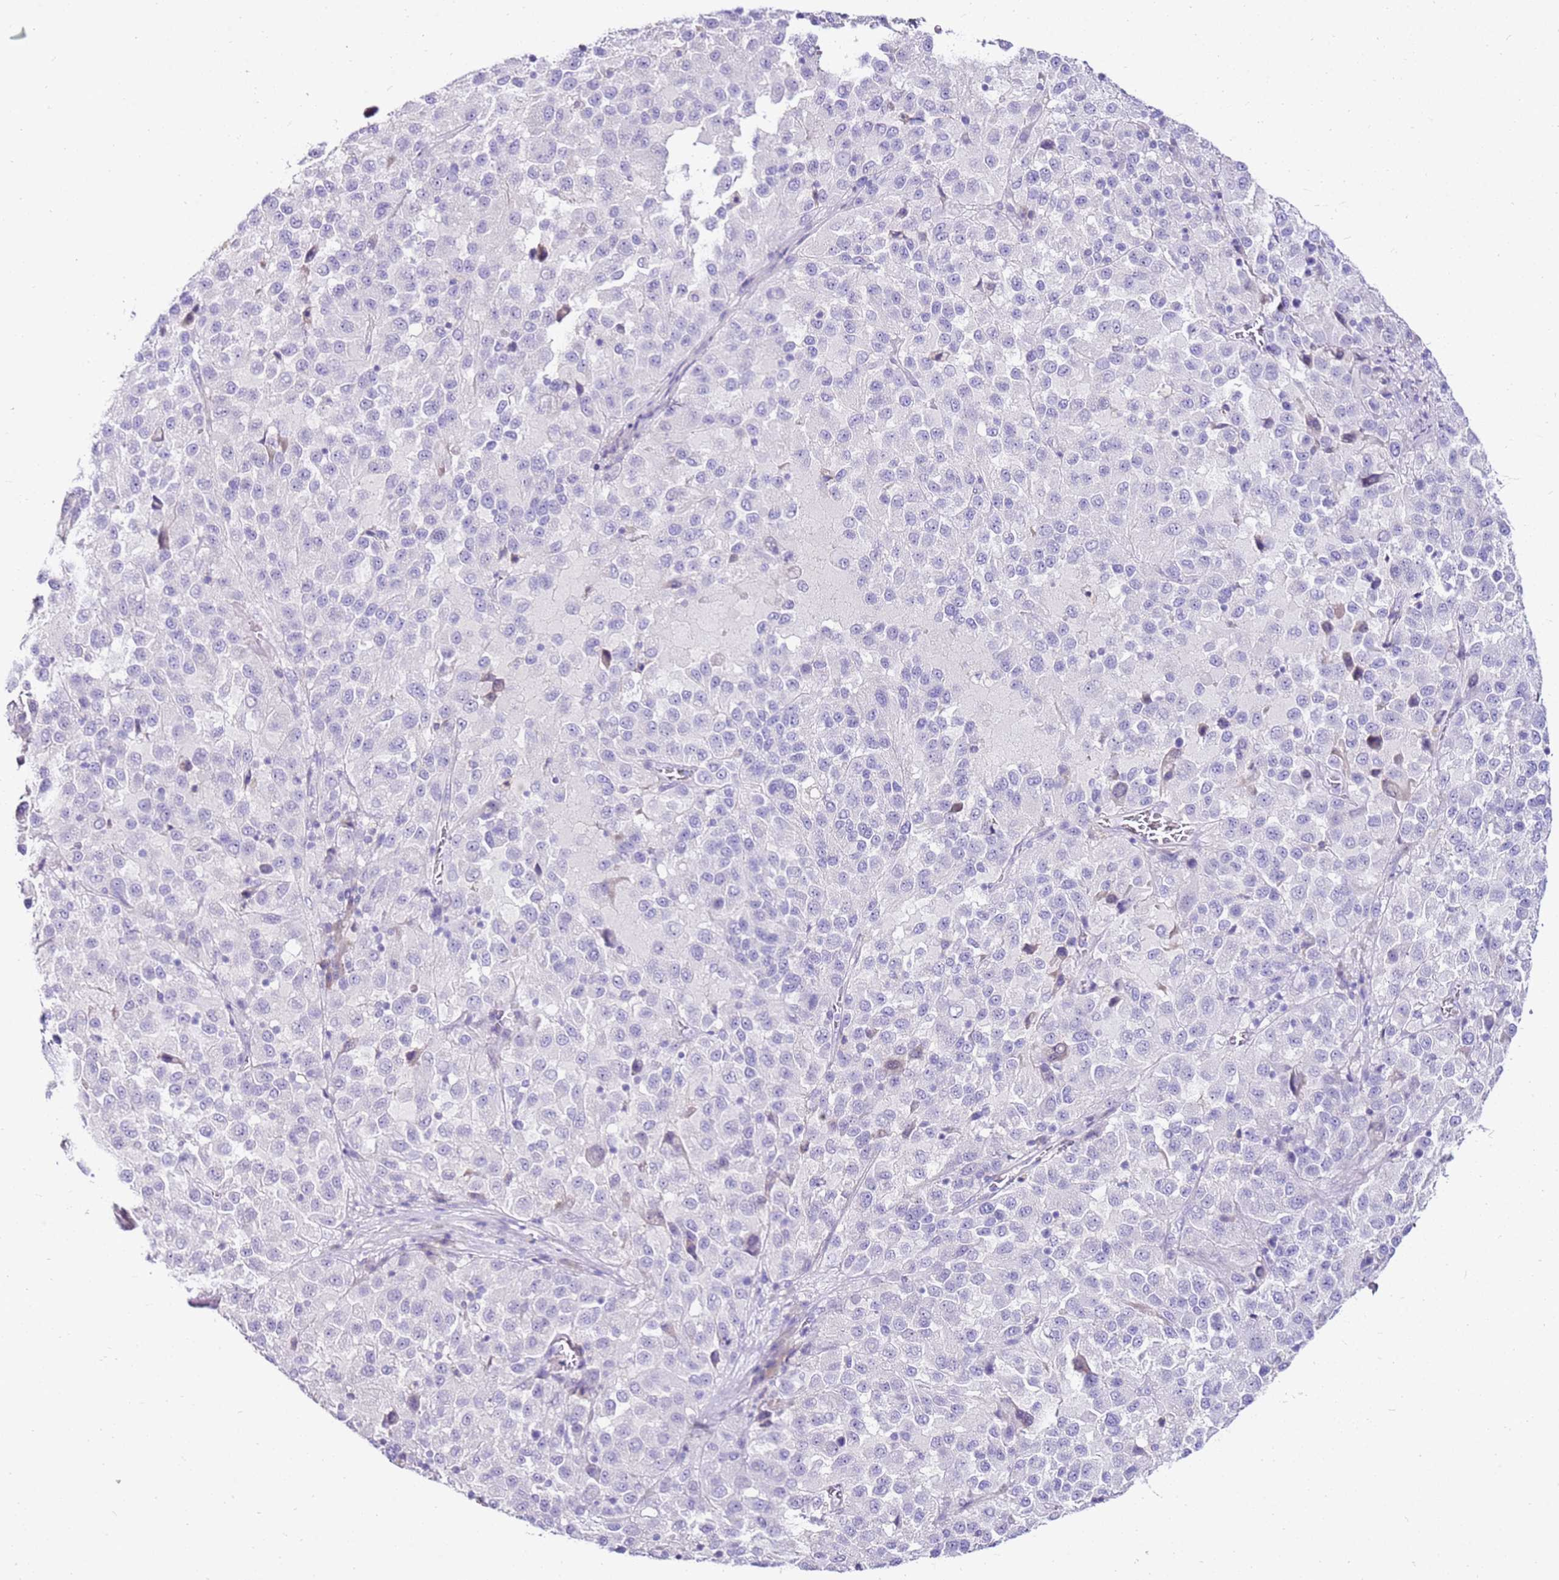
{"staining": {"intensity": "negative", "quantity": "none", "location": "none"}, "tissue": "melanoma", "cell_type": "Tumor cells", "image_type": "cancer", "snomed": [{"axis": "morphology", "description": "Malignant melanoma, Metastatic site"}, {"axis": "topography", "description": "Lung"}], "caption": "A micrograph of melanoma stained for a protein reveals no brown staining in tumor cells.", "gene": "EVPLL", "patient": {"sex": "male", "age": 64}}